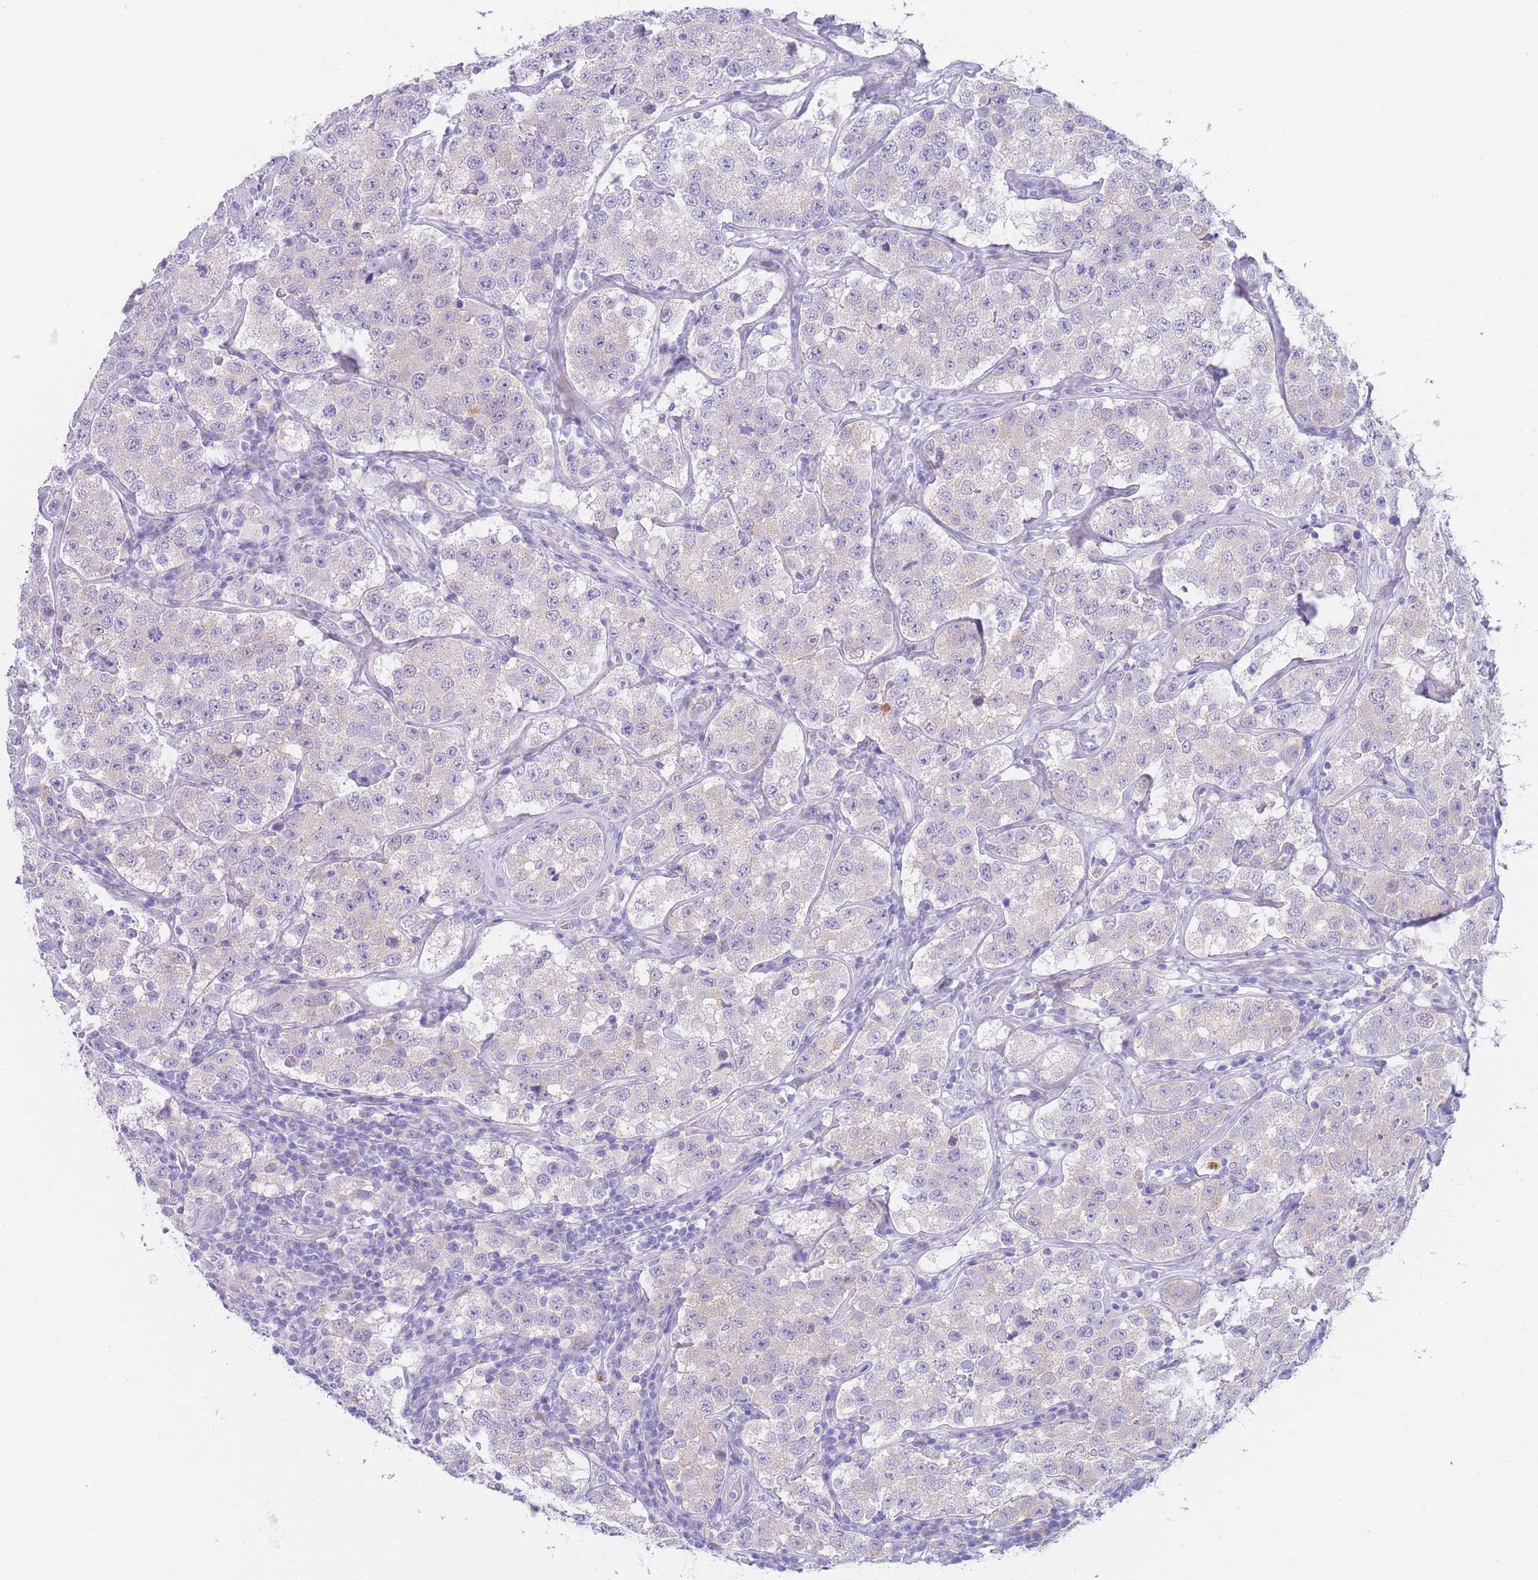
{"staining": {"intensity": "negative", "quantity": "none", "location": "none"}, "tissue": "testis cancer", "cell_type": "Tumor cells", "image_type": "cancer", "snomed": [{"axis": "morphology", "description": "Seminoma, NOS"}, {"axis": "topography", "description": "Testis"}], "caption": "Tumor cells are negative for protein expression in human testis seminoma.", "gene": "QTRT1", "patient": {"sex": "male", "age": 34}}